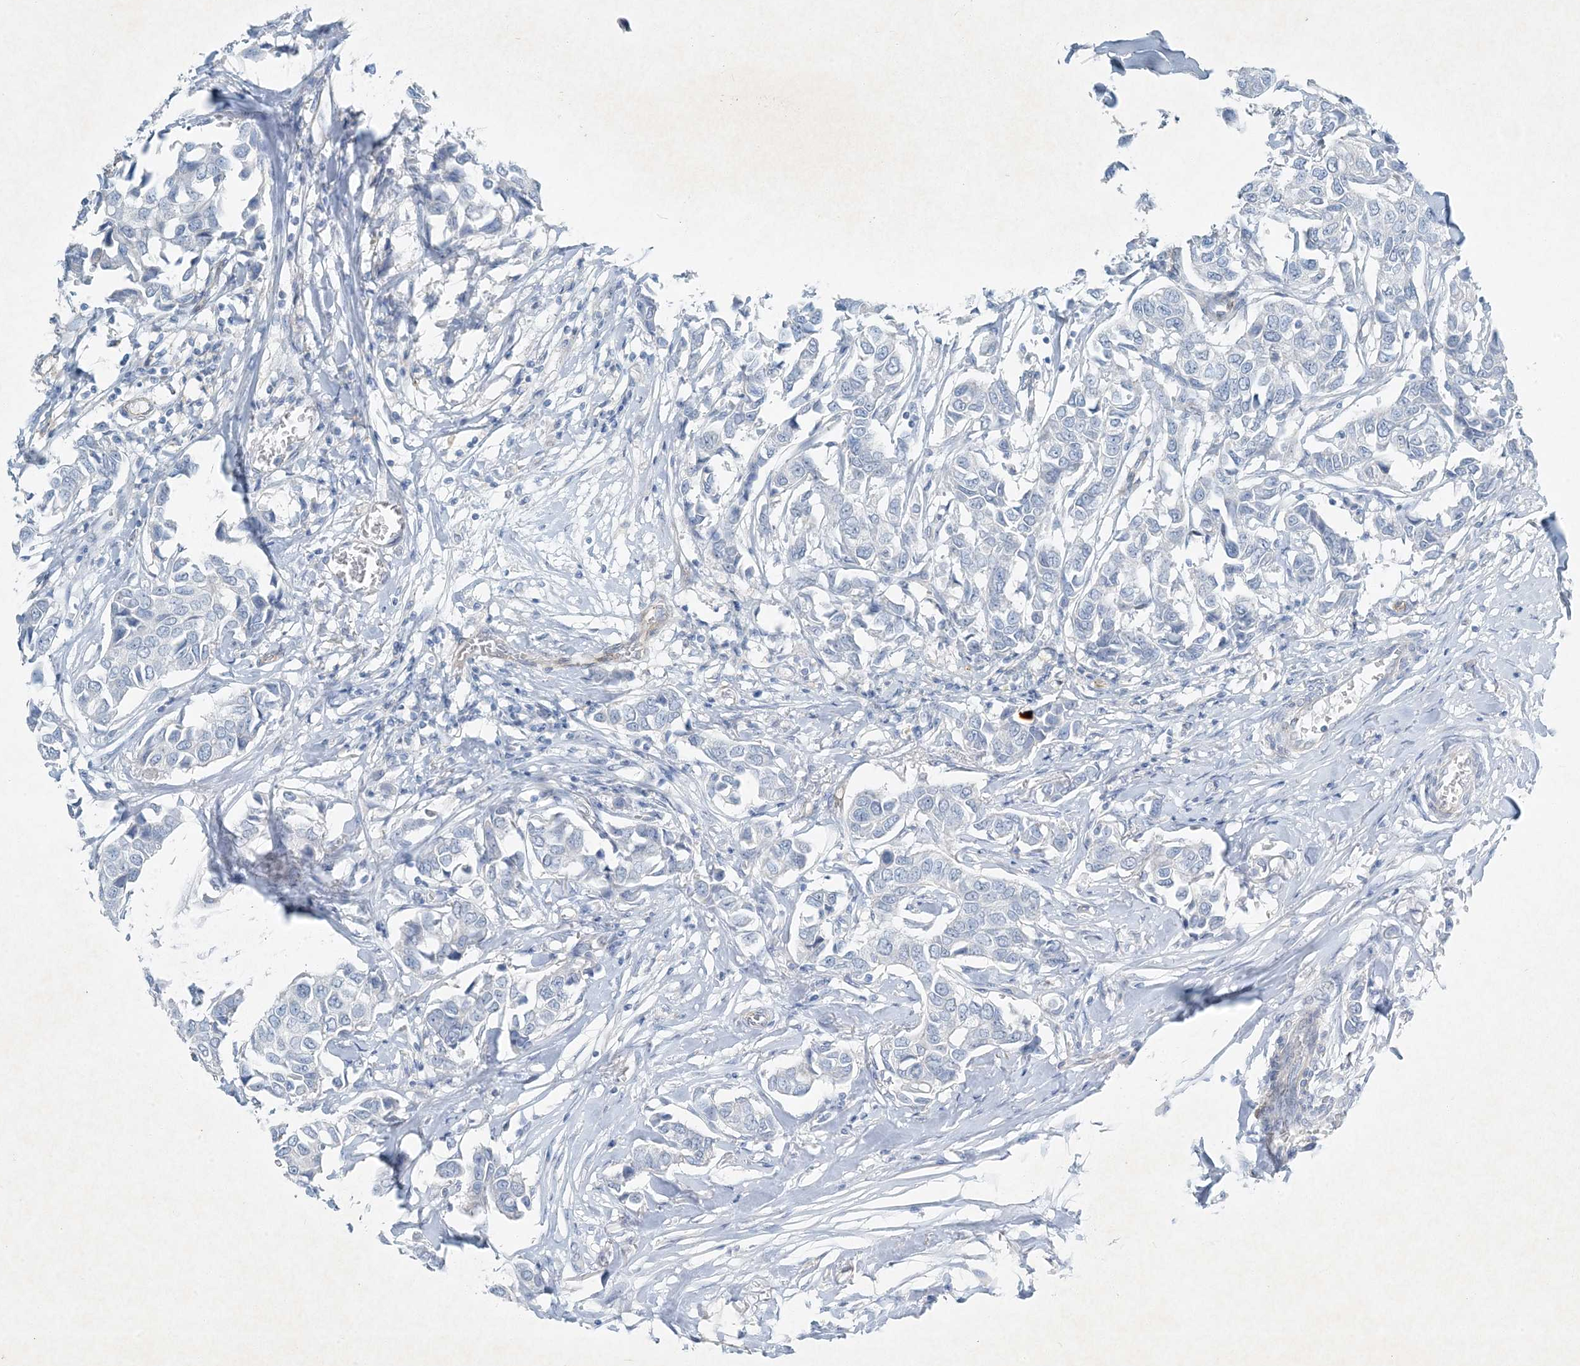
{"staining": {"intensity": "negative", "quantity": "none", "location": "none"}, "tissue": "breast cancer", "cell_type": "Tumor cells", "image_type": "cancer", "snomed": [{"axis": "morphology", "description": "Duct carcinoma"}, {"axis": "topography", "description": "Breast"}], "caption": "This is an IHC histopathology image of breast cancer (infiltrating ductal carcinoma). There is no expression in tumor cells.", "gene": "PGM5", "patient": {"sex": "female", "age": 80}}